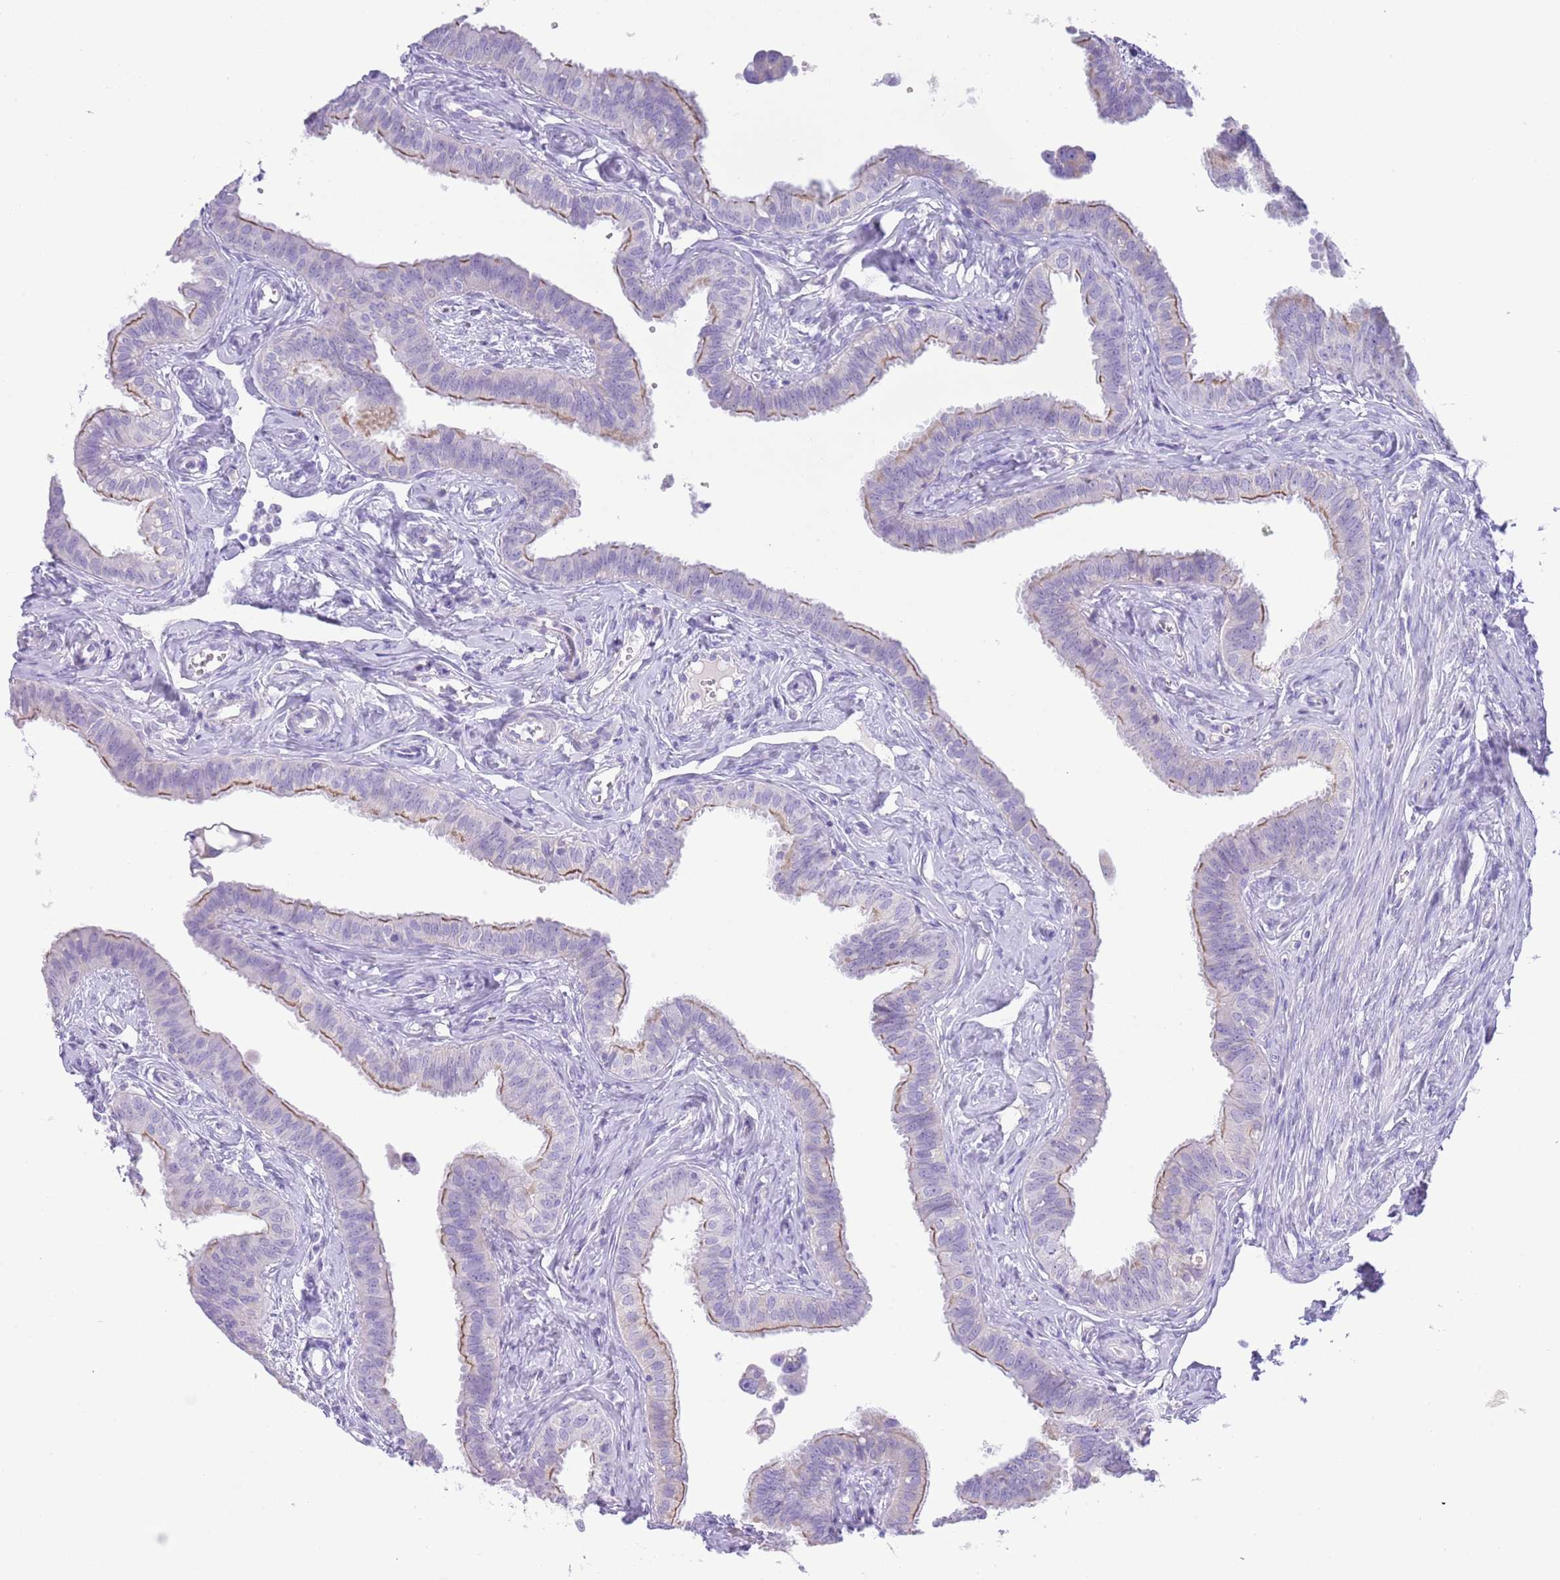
{"staining": {"intensity": "moderate", "quantity": "25%-75%", "location": "cytoplasmic/membranous"}, "tissue": "fallopian tube", "cell_type": "Glandular cells", "image_type": "normal", "snomed": [{"axis": "morphology", "description": "Normal tissue, NOS"}, {"axis": "morphology", "description": "Carcinoma, NOS"}, {"axis": "topography", "description": "Fallopian tube"}, {"axis": "topography", "description": "Ovary"}], "caption": "The histopathology image displays immunohistochemical staining of unremarkable fallopian tube. There is moderate cytoplasmic/membranous positivity is appreciated in about 25%-75% of glandular cells. The staining is performed using DAB (3,3'-diaminobenzidine) brown chromogen to label protein expression. The nuclei are counter-stained blue using hematoxylin.", "gene": "ACR", "patient": {"sex": "female", "age": 59}}